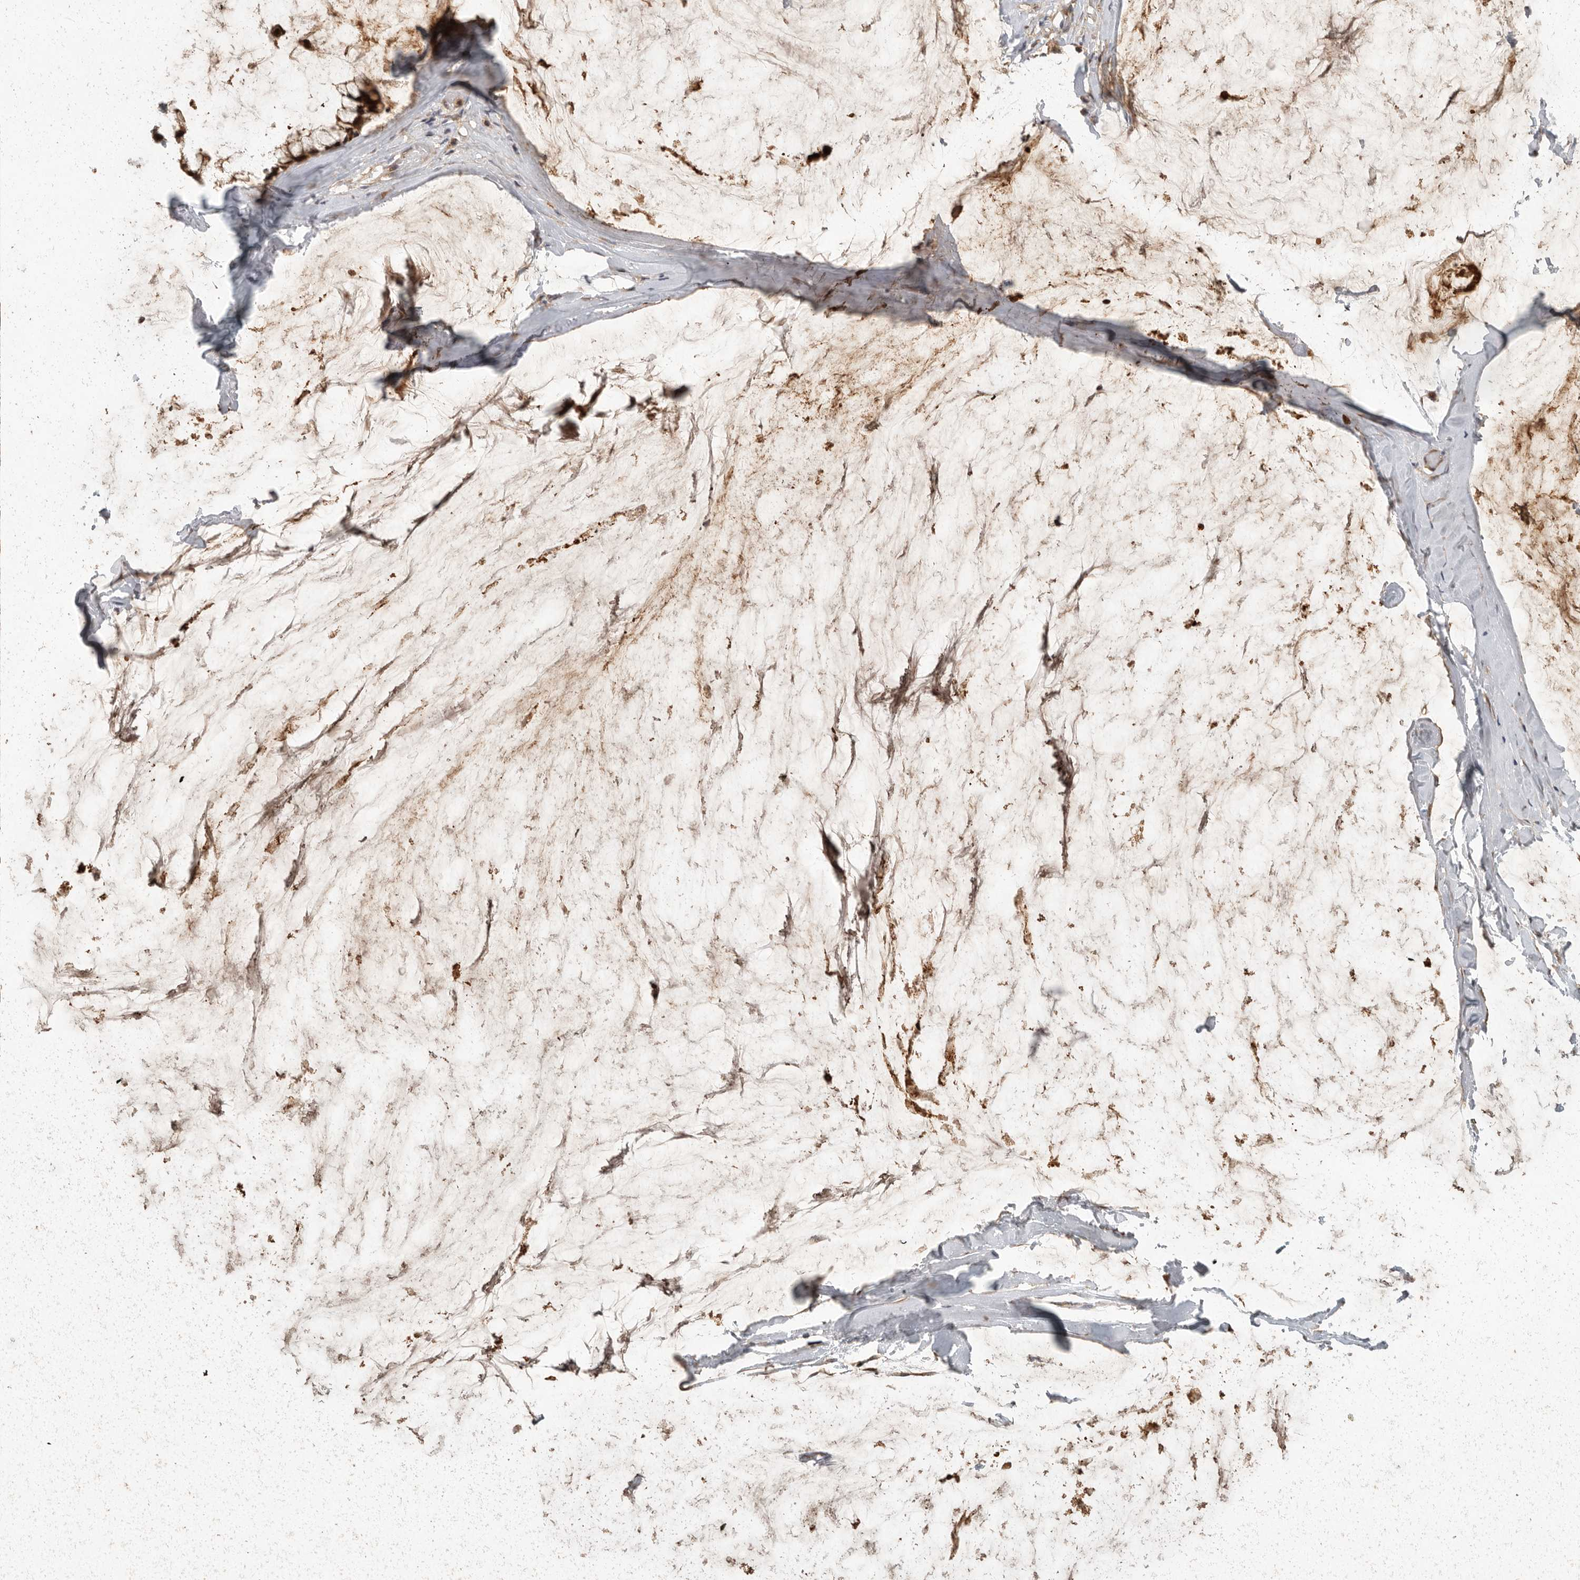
{"staining": {"intensity": "strong", "quantity": ">75%", "location": "cytoplasmic/membranous,nuclear"}, "tissue": "ovarian cancer", "cell_type": "Tumor cells", "image_type": "cancer", "snomed": [{"axis": "morphology", "description": "Cystadenocarcinoma, mucinous, NOS"}, {"axis": "topography", "description": "Ovary"}], "caption": "Tumor cells demonstrate high levels of strong cytoplasmic/membranous and nuclear expression in approximately >75% of cells in human ovarian mucinous cystadenocarcinoma.", "gene": "SWT1", "patient": {"sex": "female", "age": 39}}